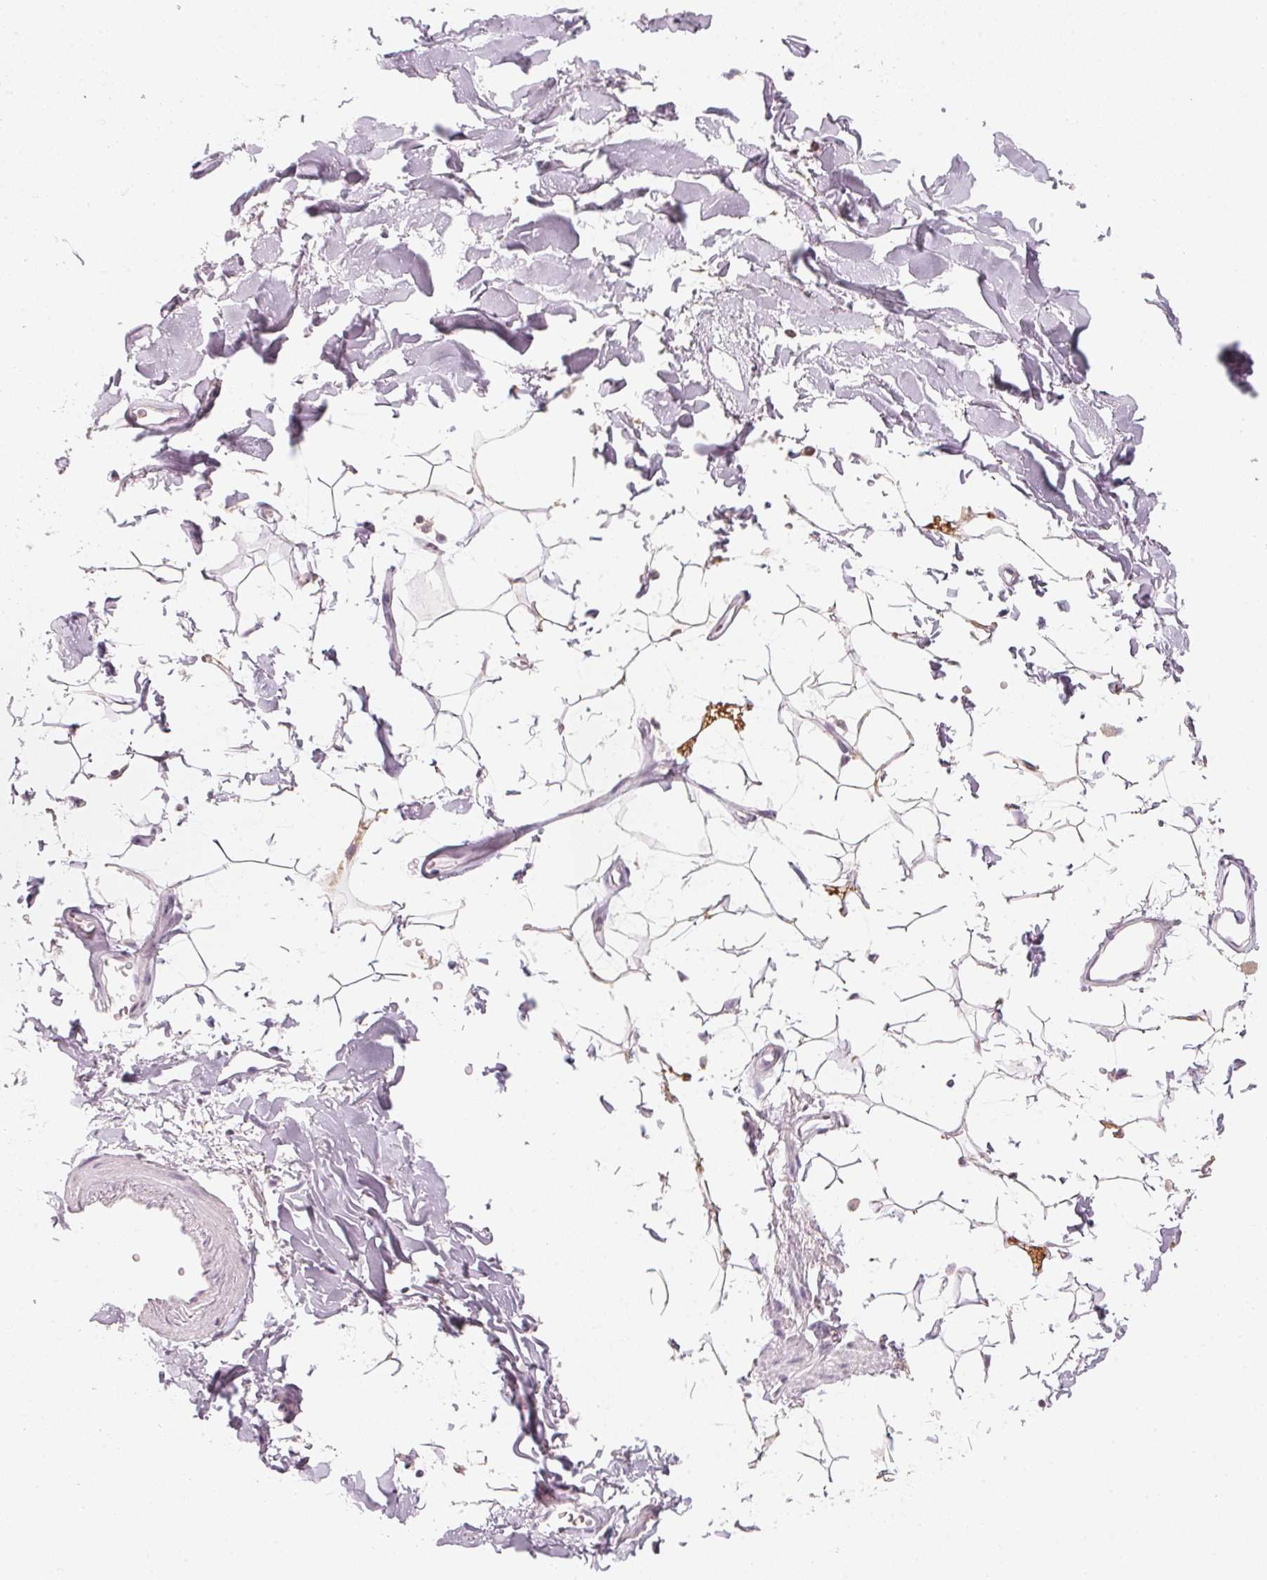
{"staining": {"intensity": "negative", "quantity": "none", "location": "none"}, "tissue": "adipose tissue", "cell_type": "Adipocytes", "image_type": "normal", "snomed": [{"axis": "morphology", "description": "Normal tissue, NOS"}, {"axis": "topography", "description": "Cartilage tissue"}, {"axis": "topography", "description": "Bronchus"}], "caption": "The histopathology image demonstrates no staining of adipocytes in benign adipose tissue.", "gene": "ANKRD31", "patient": {"sex": "female", "age": 79}}